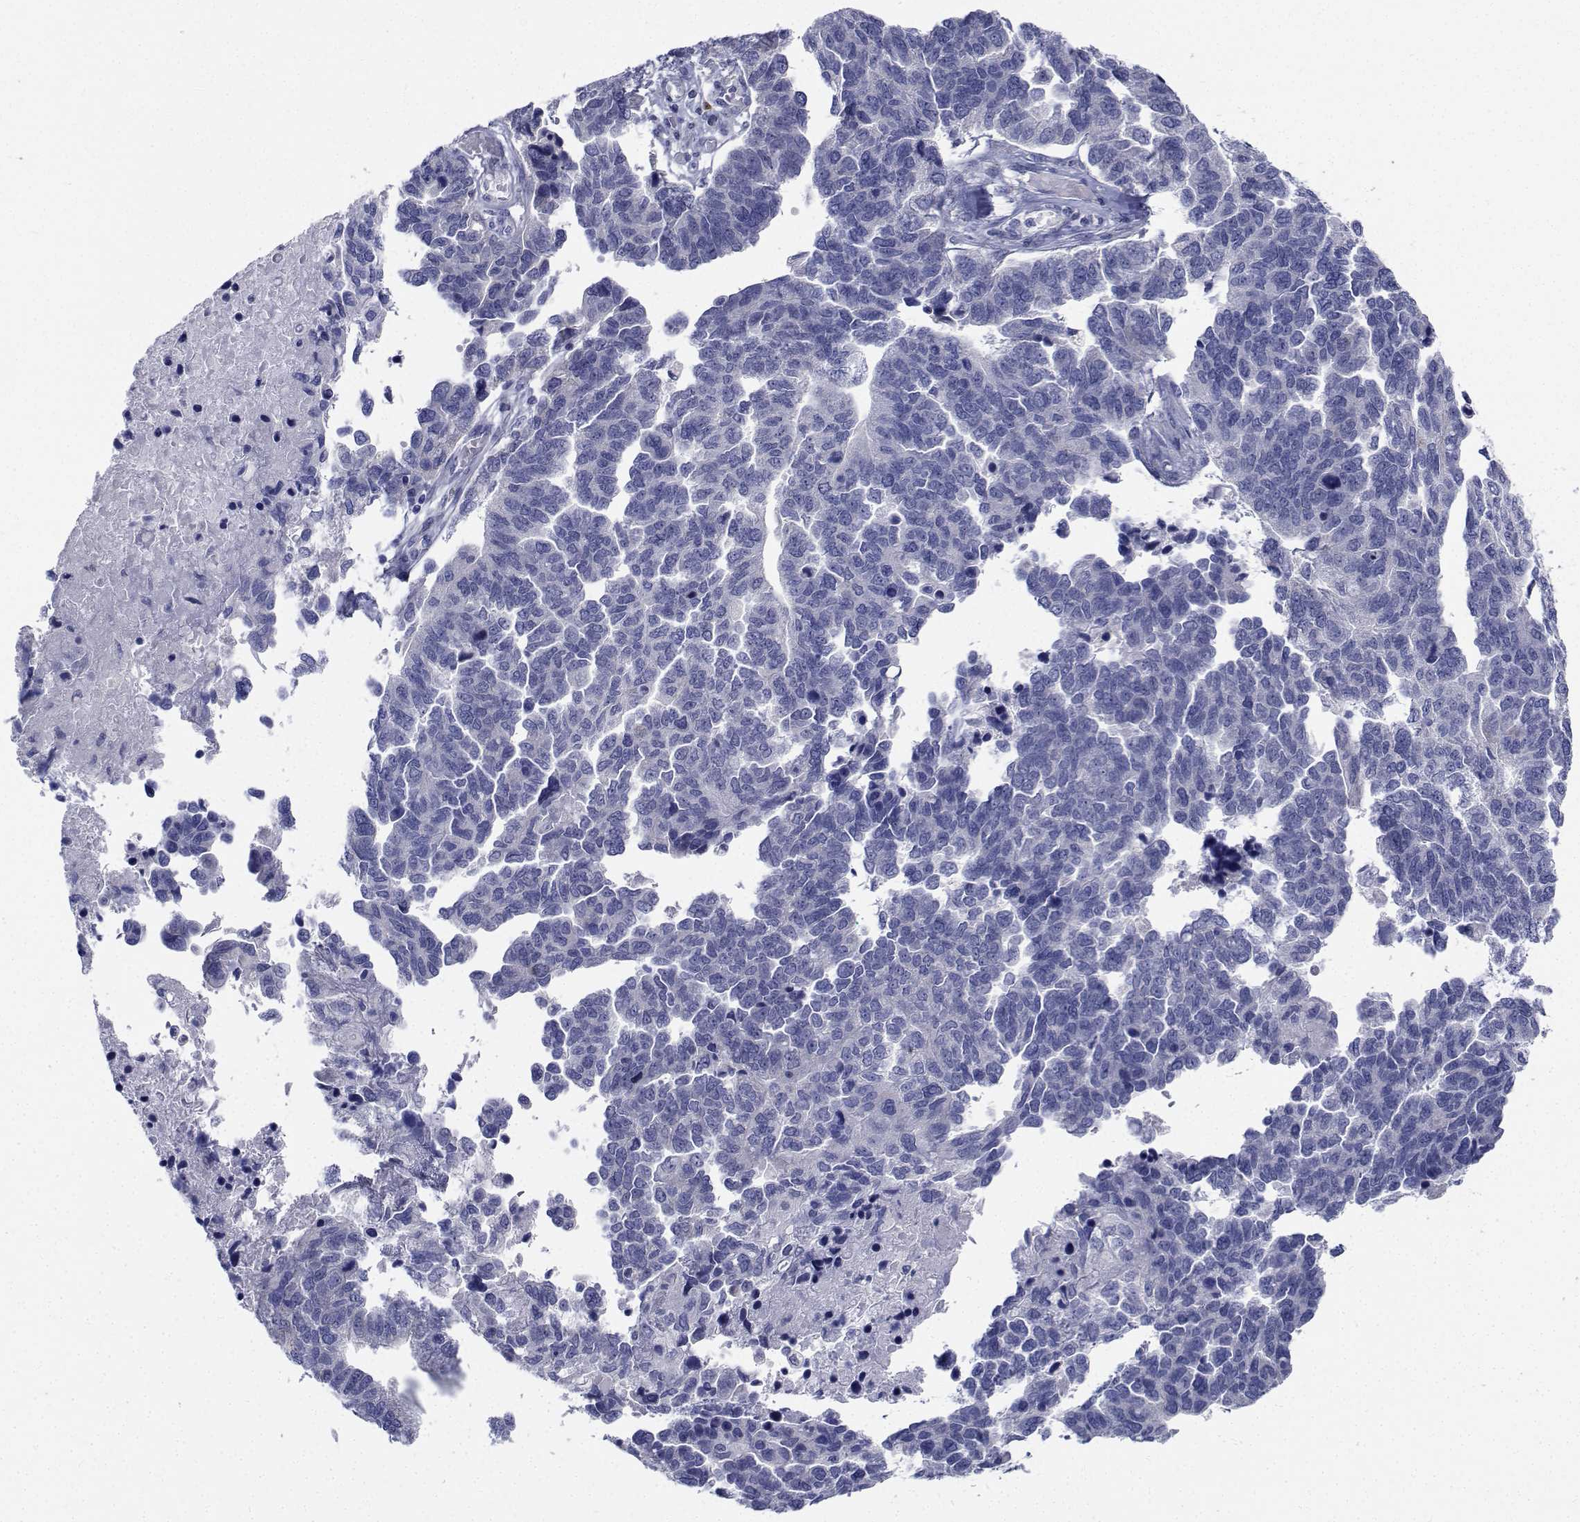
{"staining": {"intensity": "negative", "quantity": "none", "location": "none"}, "tissue": "ovarian cancer", "cell_type": "Tumor cells", "image_type": "cancer", "snomed": [{"axis": "morphology", "description": "Cystadenocarcinoma, serous, NOS"}, {"axis": "topography", "description": "Ovary"}], "caption": "Tumor cells show no significant protein expression in ovarian cancer.", "gene": "CDHR3", "patient": {"sex": "female", "age": 64}}